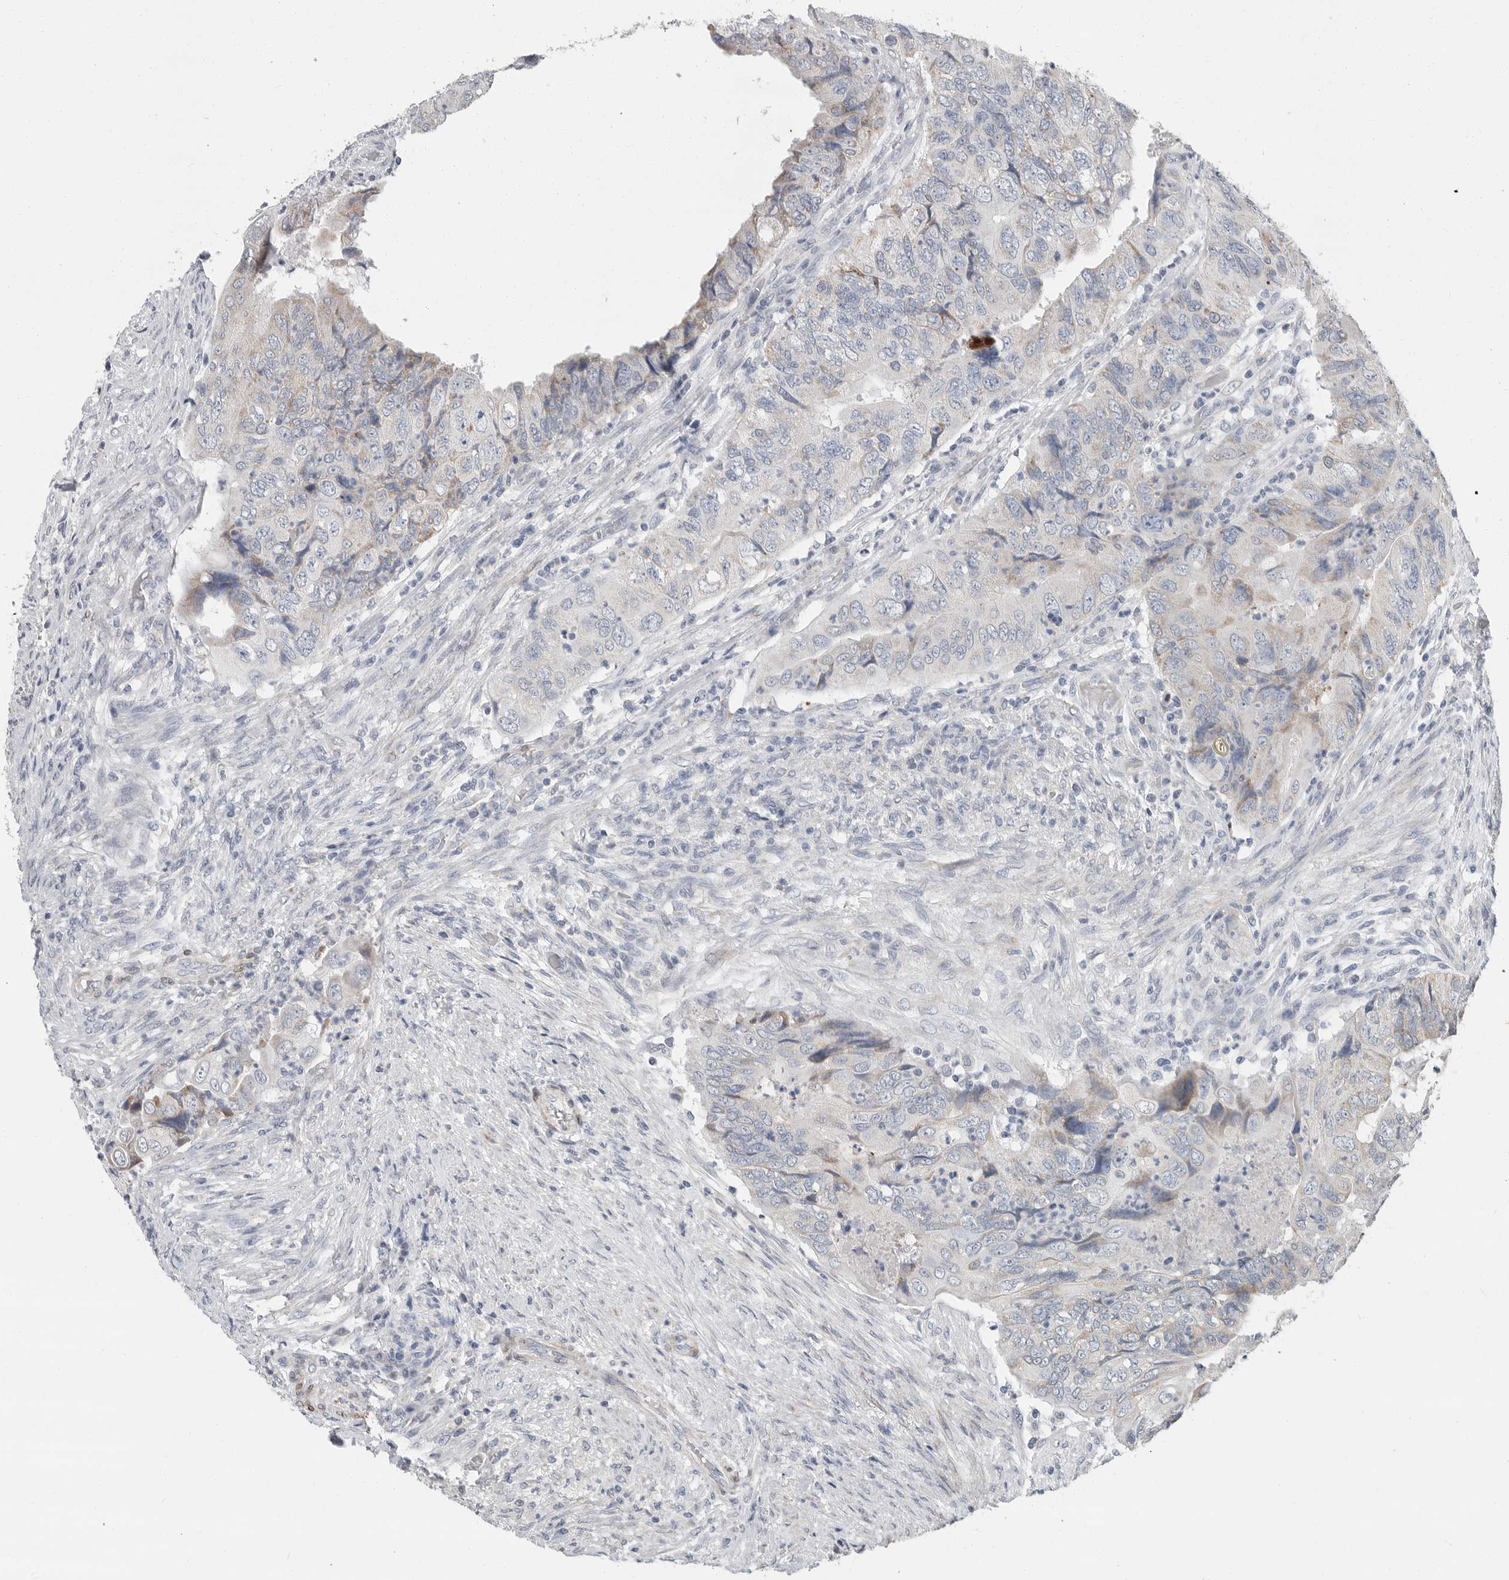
{"staining": {"intensity": "negative", "quantity": "none", "location": "none"}, "tissue": "colorectal cancer", "cell_type": "Tumor cells", "image_type": "cancer", "snomed": [{"axis": "morphology", "description": "Adenocarcinoma, NOS"}, {"axis": "topography", "description": "Rectum"}], "caption": "The micrograph shows no staining of tumor cells in colorectal cancer.", "gene": "PLN", "patient": {"sex": "male", "age": 63}}